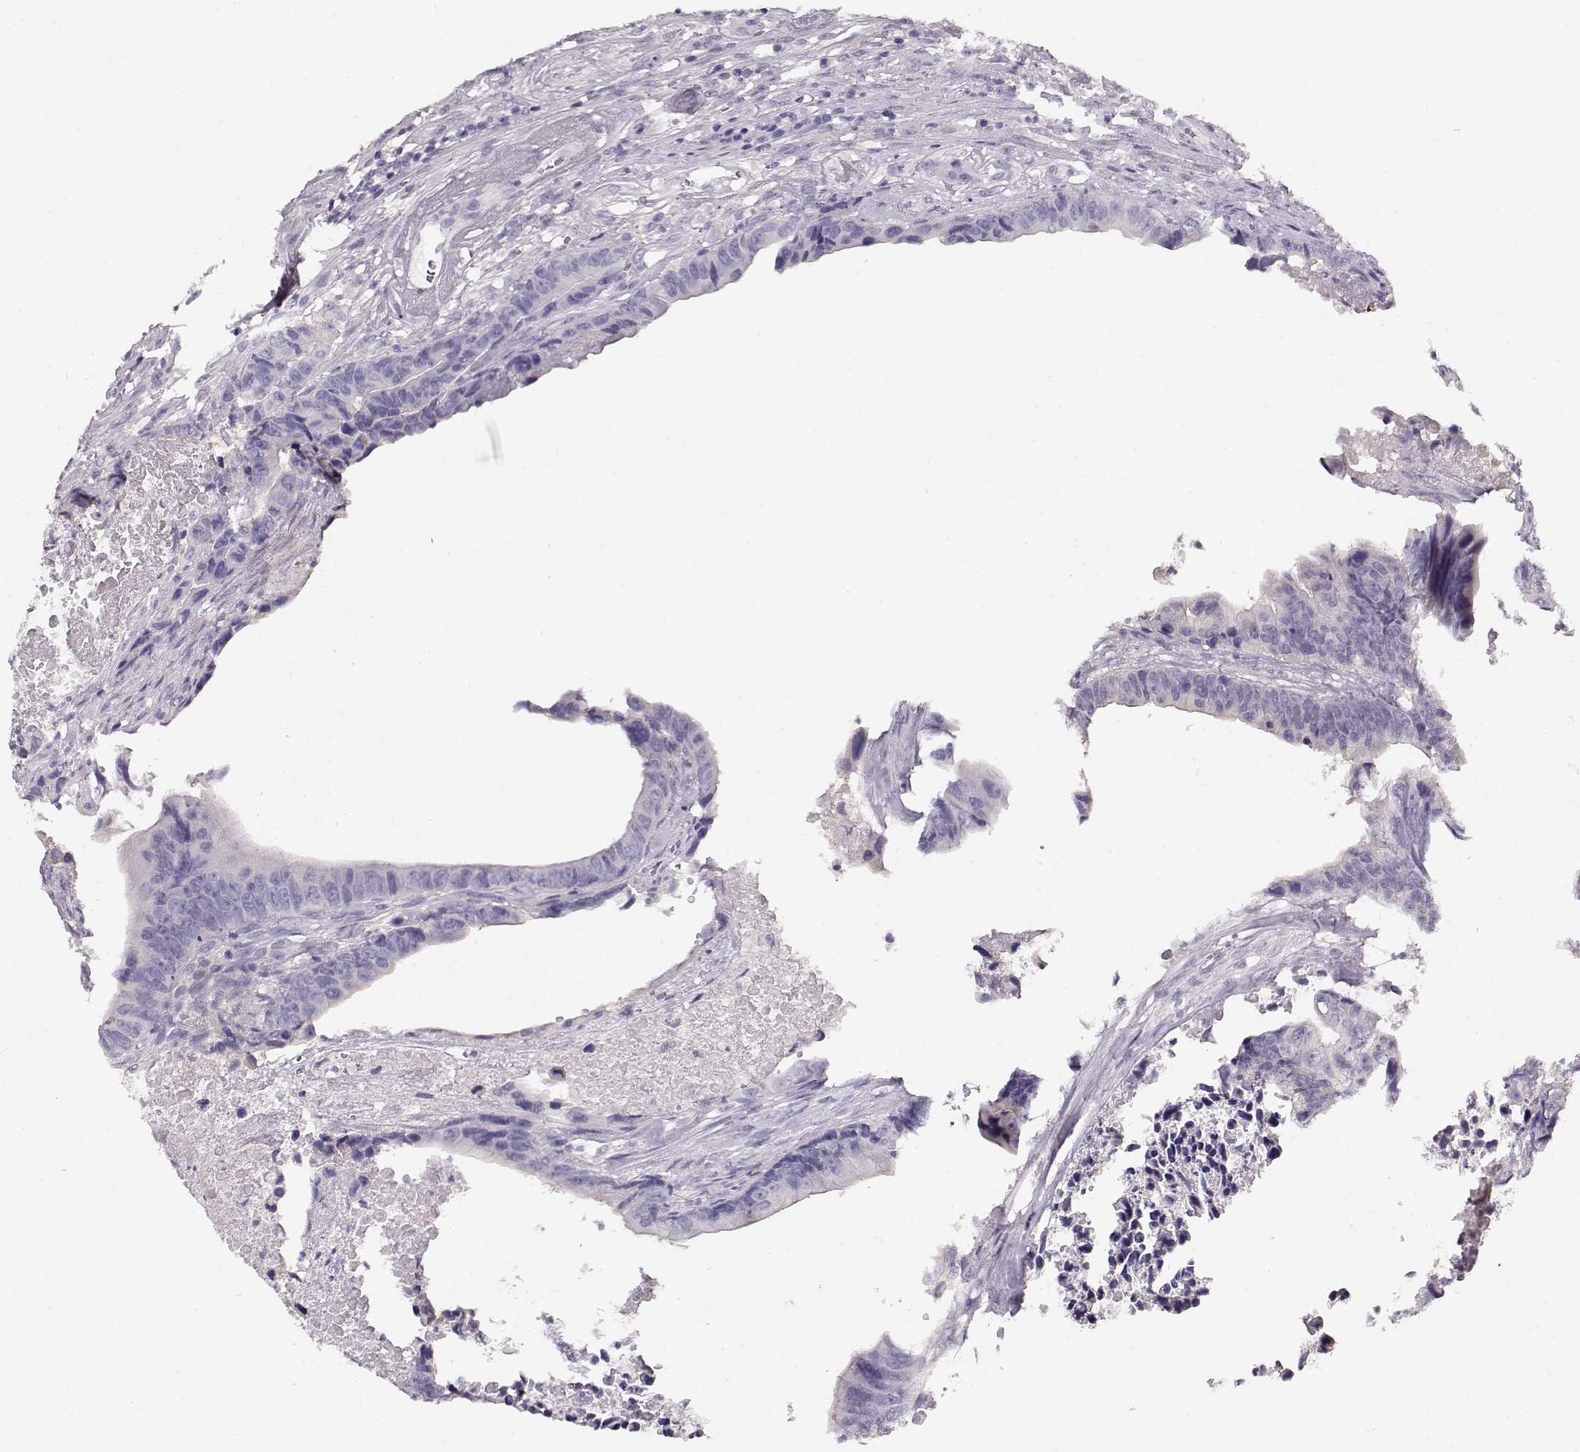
{"staining": {"intensity": "negative", "quantity": "none", "location": "none"}, "tissue": "colorectal cancer", "cell_type": "Tumor cells", "image_type": "cancer", "snomed": [{"axis": "morphology", "description": "Adenocarcinoma, NOS"}, {"axis": "topography", "description": "Colon"}], "caption": "IHC photomicrograph of neoplastic tissue: human colorectal cancer (adenocarcinoma) stained with DAB (3,3'-diaminobenzidine) displays no significant protein expression in tumor cells. (DAB IHC with hematoxylin counter stain).", "gene": "NDRG4", "patient": {"sex": "female", "age": 87}}